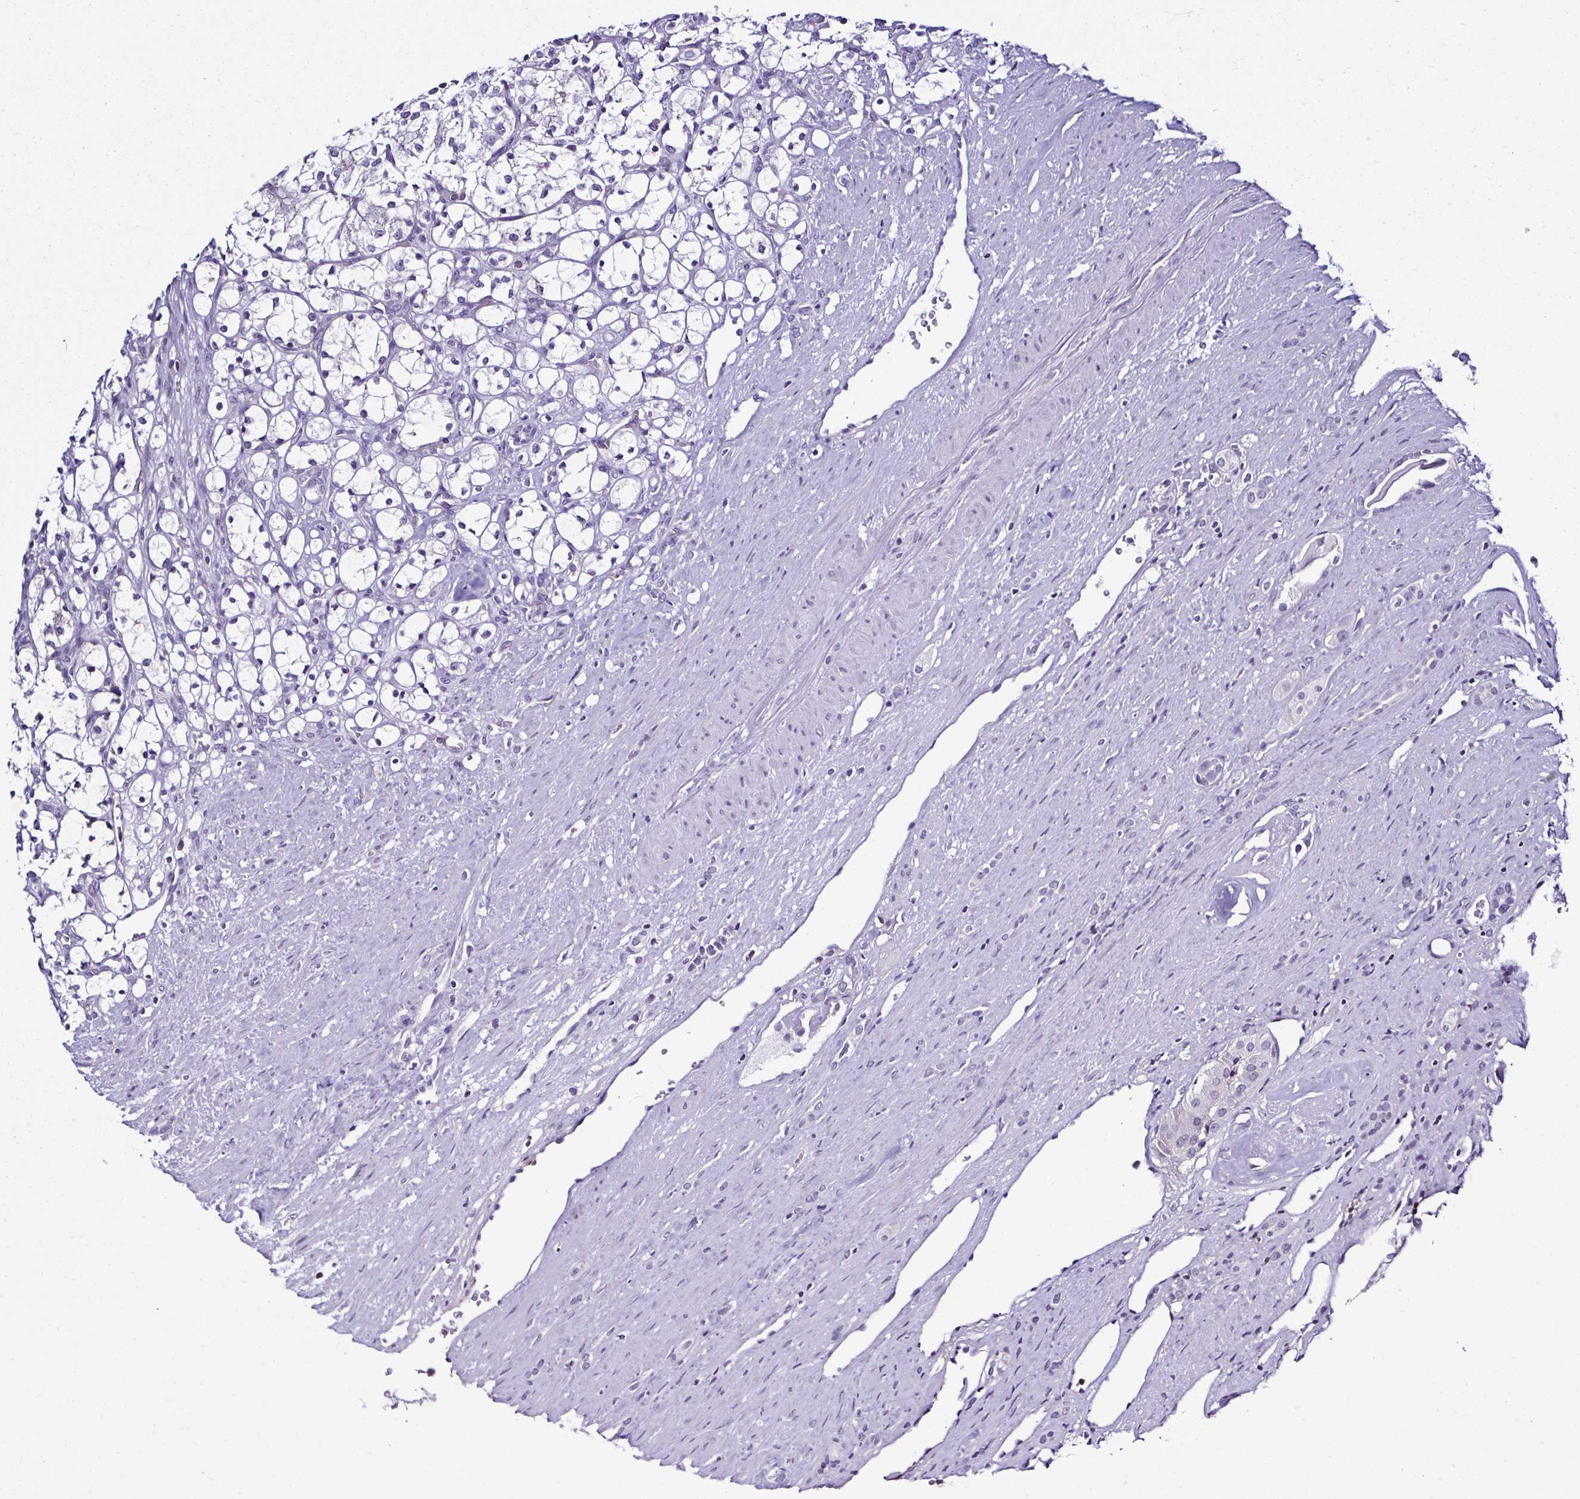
{"staining": {"intensity": "negative", "quantity": "none", "location": "none"}, "tissue": "renal cancer", "cell_type": "Tumor cells", "image_type": "cancer", "snomed": [{"axis": "morphology", "description": "Adenocarcinoma, NOS"}, {"axis": "topography", "description": "Kidney"}], "caption": "High magnification brightfield microscopy of adenocarcinoma (renal) stained with DAB (brown) and counterstained with hematoxylin (blue): tumor cells show no significant expression.", "gene": "TNNT2", "patient": {"sex": "female", "age": 69}}